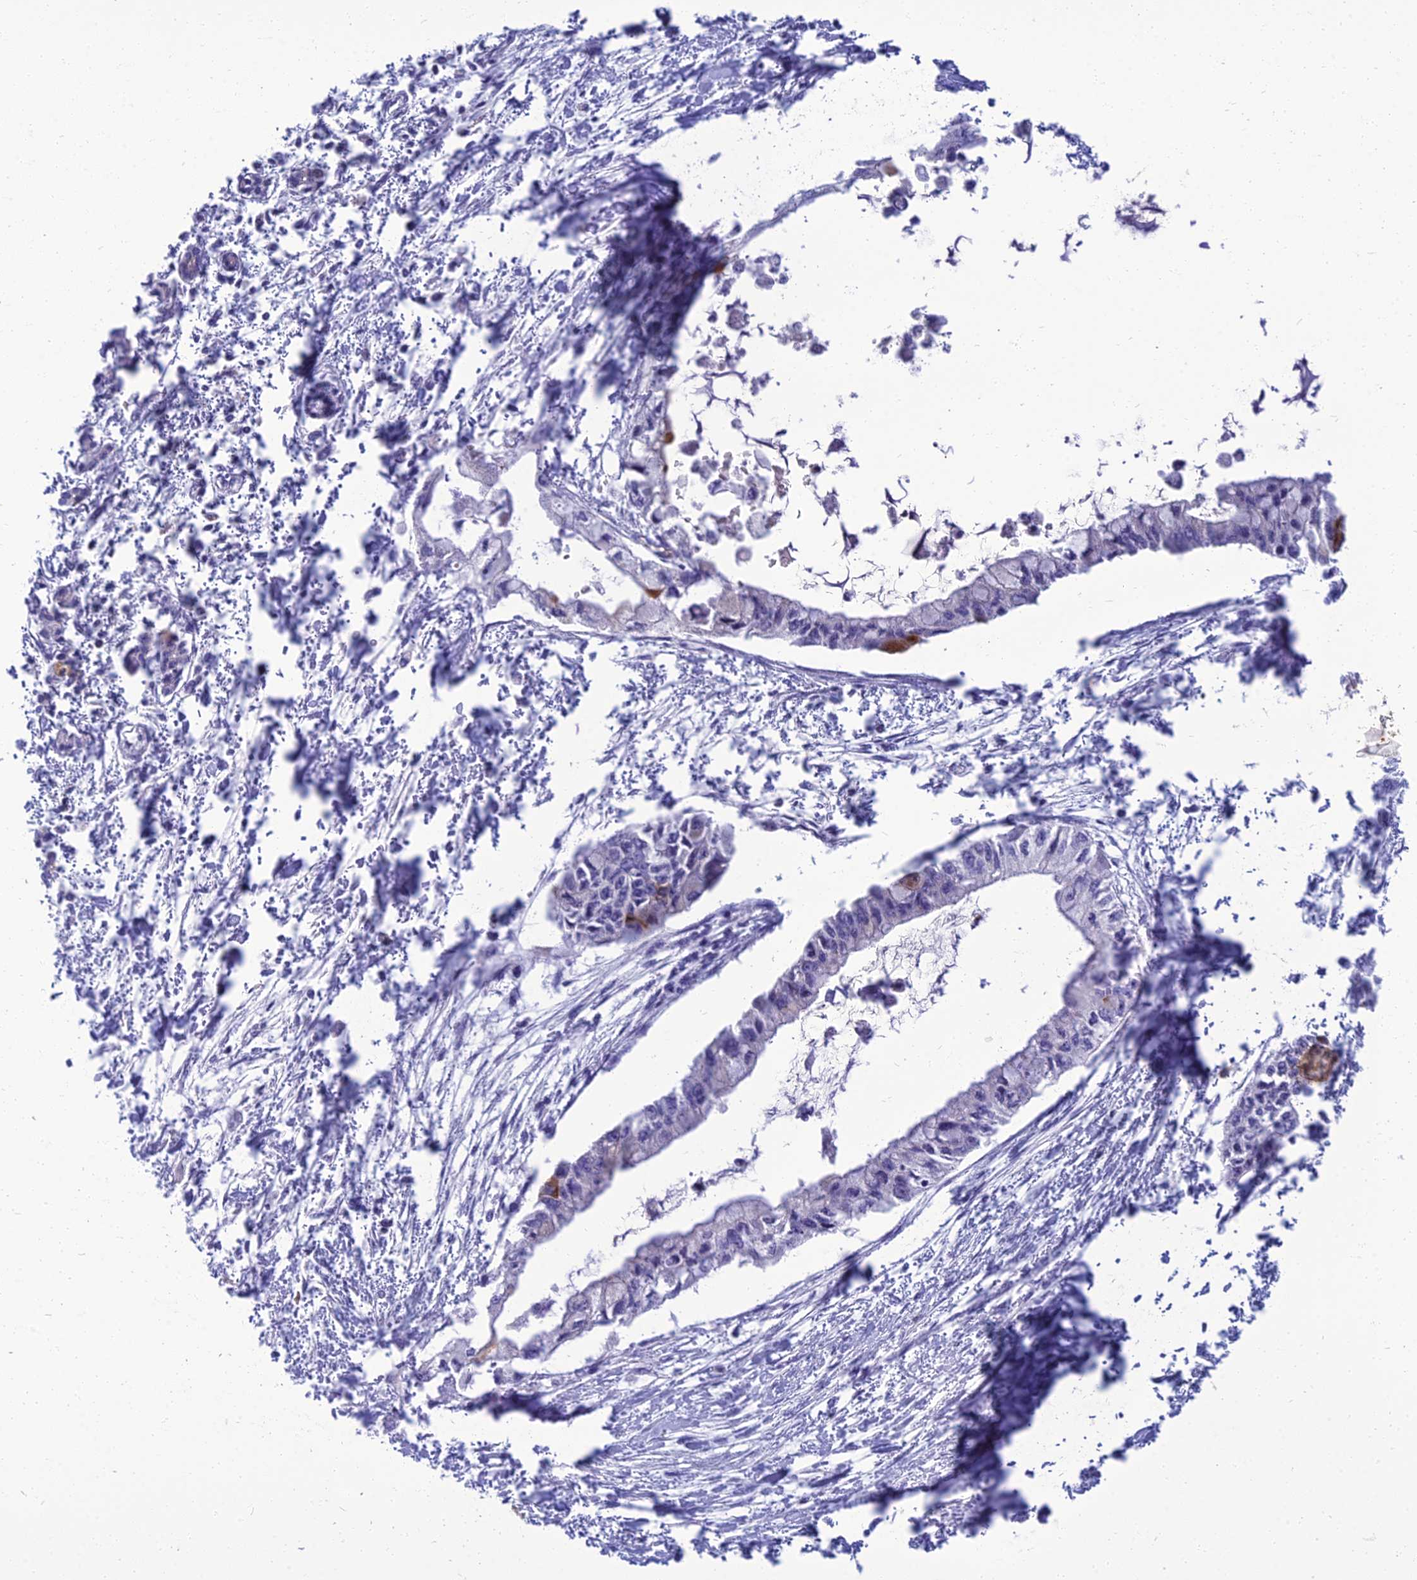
{"staining": {"intensity": "negative", "quantity": "none", "location": "none"}, "tissue": "pancreatic cancer", "cell_type": "Tumor cells", "image_type": "cancer", "snomed": [{"axis": "morphology", "description": "Adenocarcinoma, NOS"}, {"axis": "topography", "description": "Pancreas"}], "caption": "Immunohistochemistry photomicrograph of human pancreatic adenocarcinoma stained for a protein (brown), which demonstrates no positivity in tumor cells.", "gene": "SPTLC3", "patient": {"sex": "male", "age": 48}}